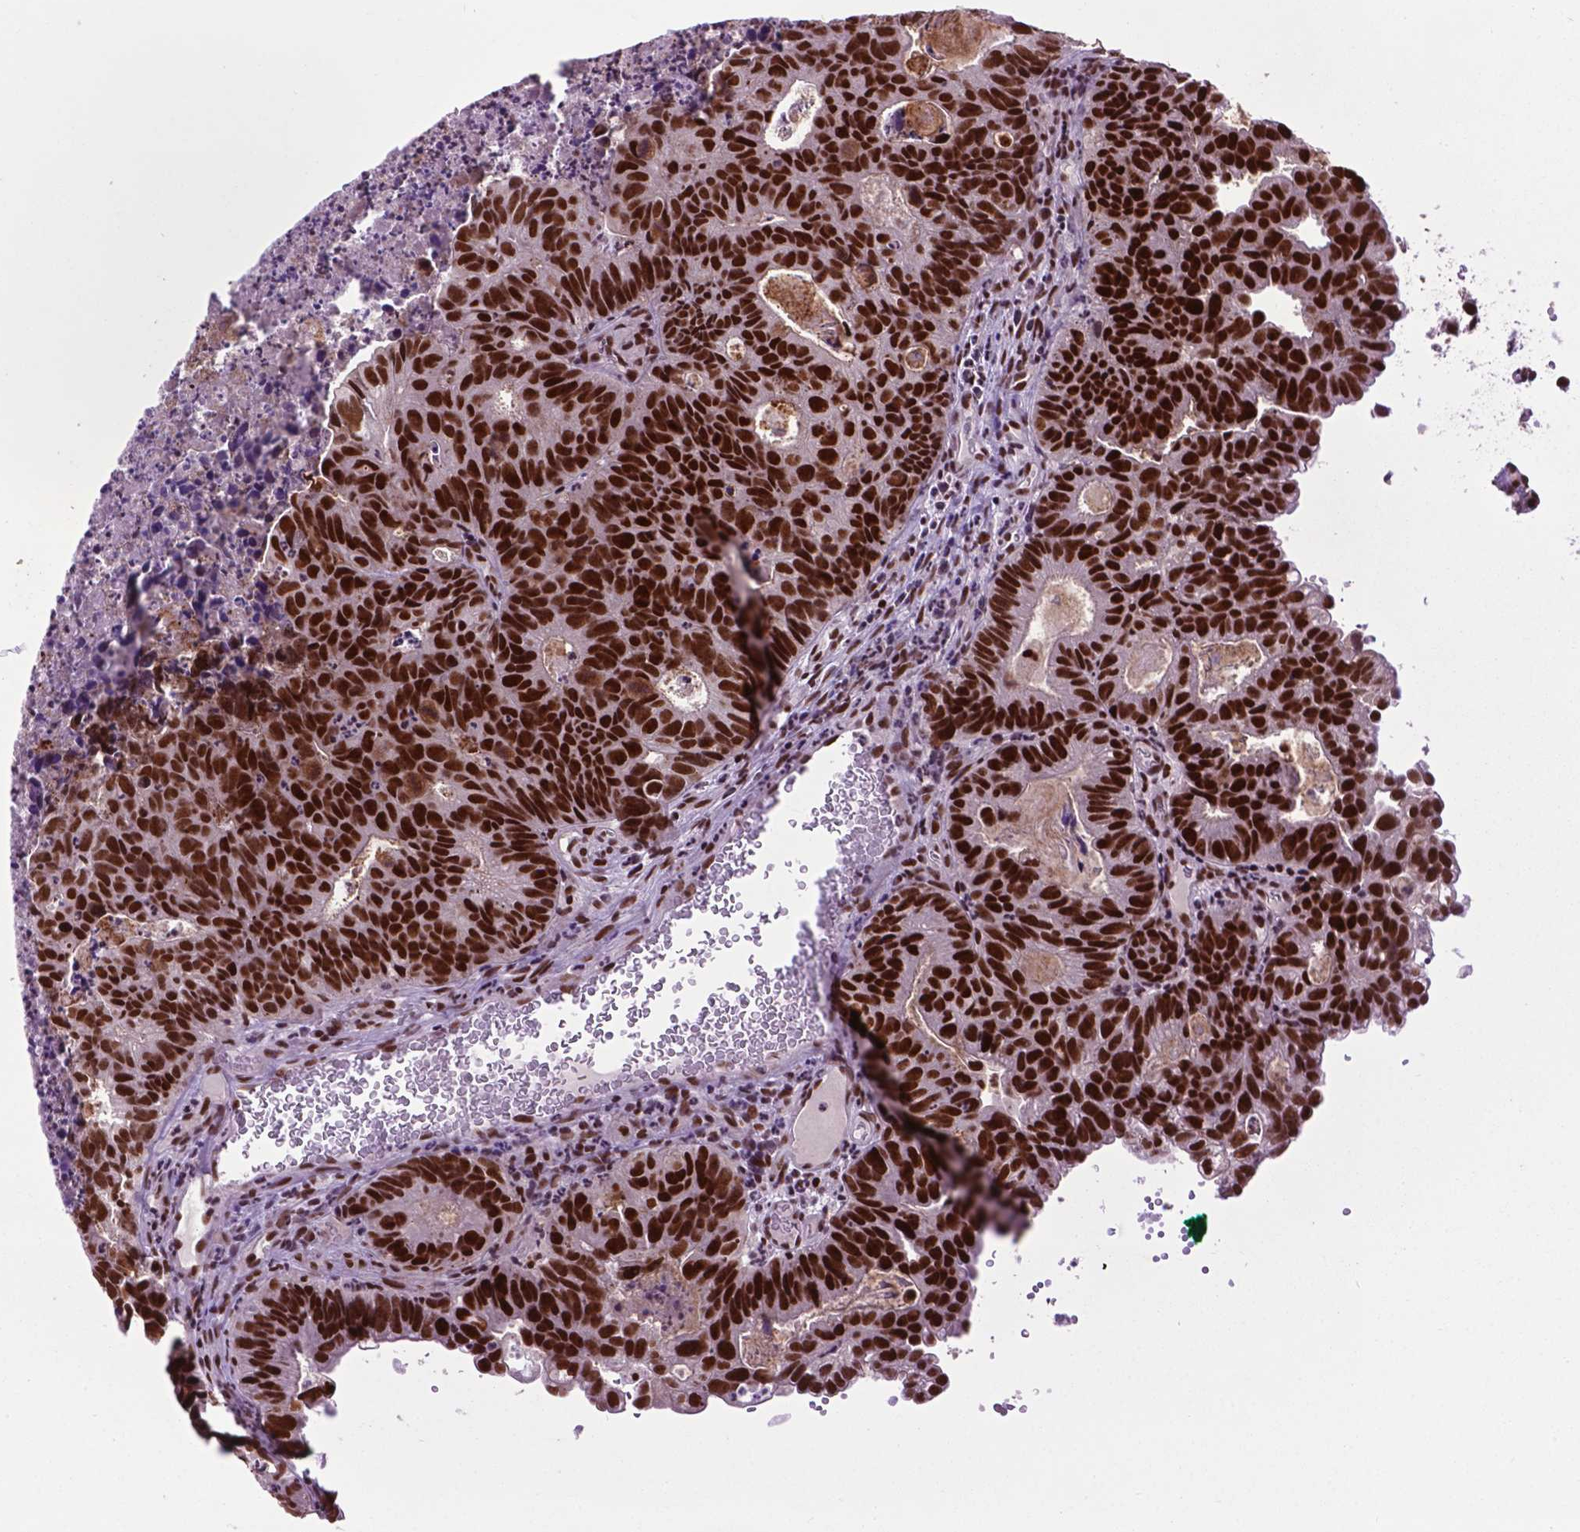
{"staining": {"intensity": "strong", "quantity": ">75%", "location": "nuclear"}, "tissue": "head and neck cancer", "cell_type": "Tumor cells", "image_type": "cancer", "snomed": [{"axis": "morphology", "description": "Adenocarcinoma, NOS"}, {"axis": "topography", "description": "Head-Neck"}], "caption": "Brown immunohistochemical staining in adenocarcinoma (head and neck) demonstrates strong nuclear staining in about >75% of tumor cells.", "gene": "EAF1", "patient": {"sex": "male", "age": 62}}